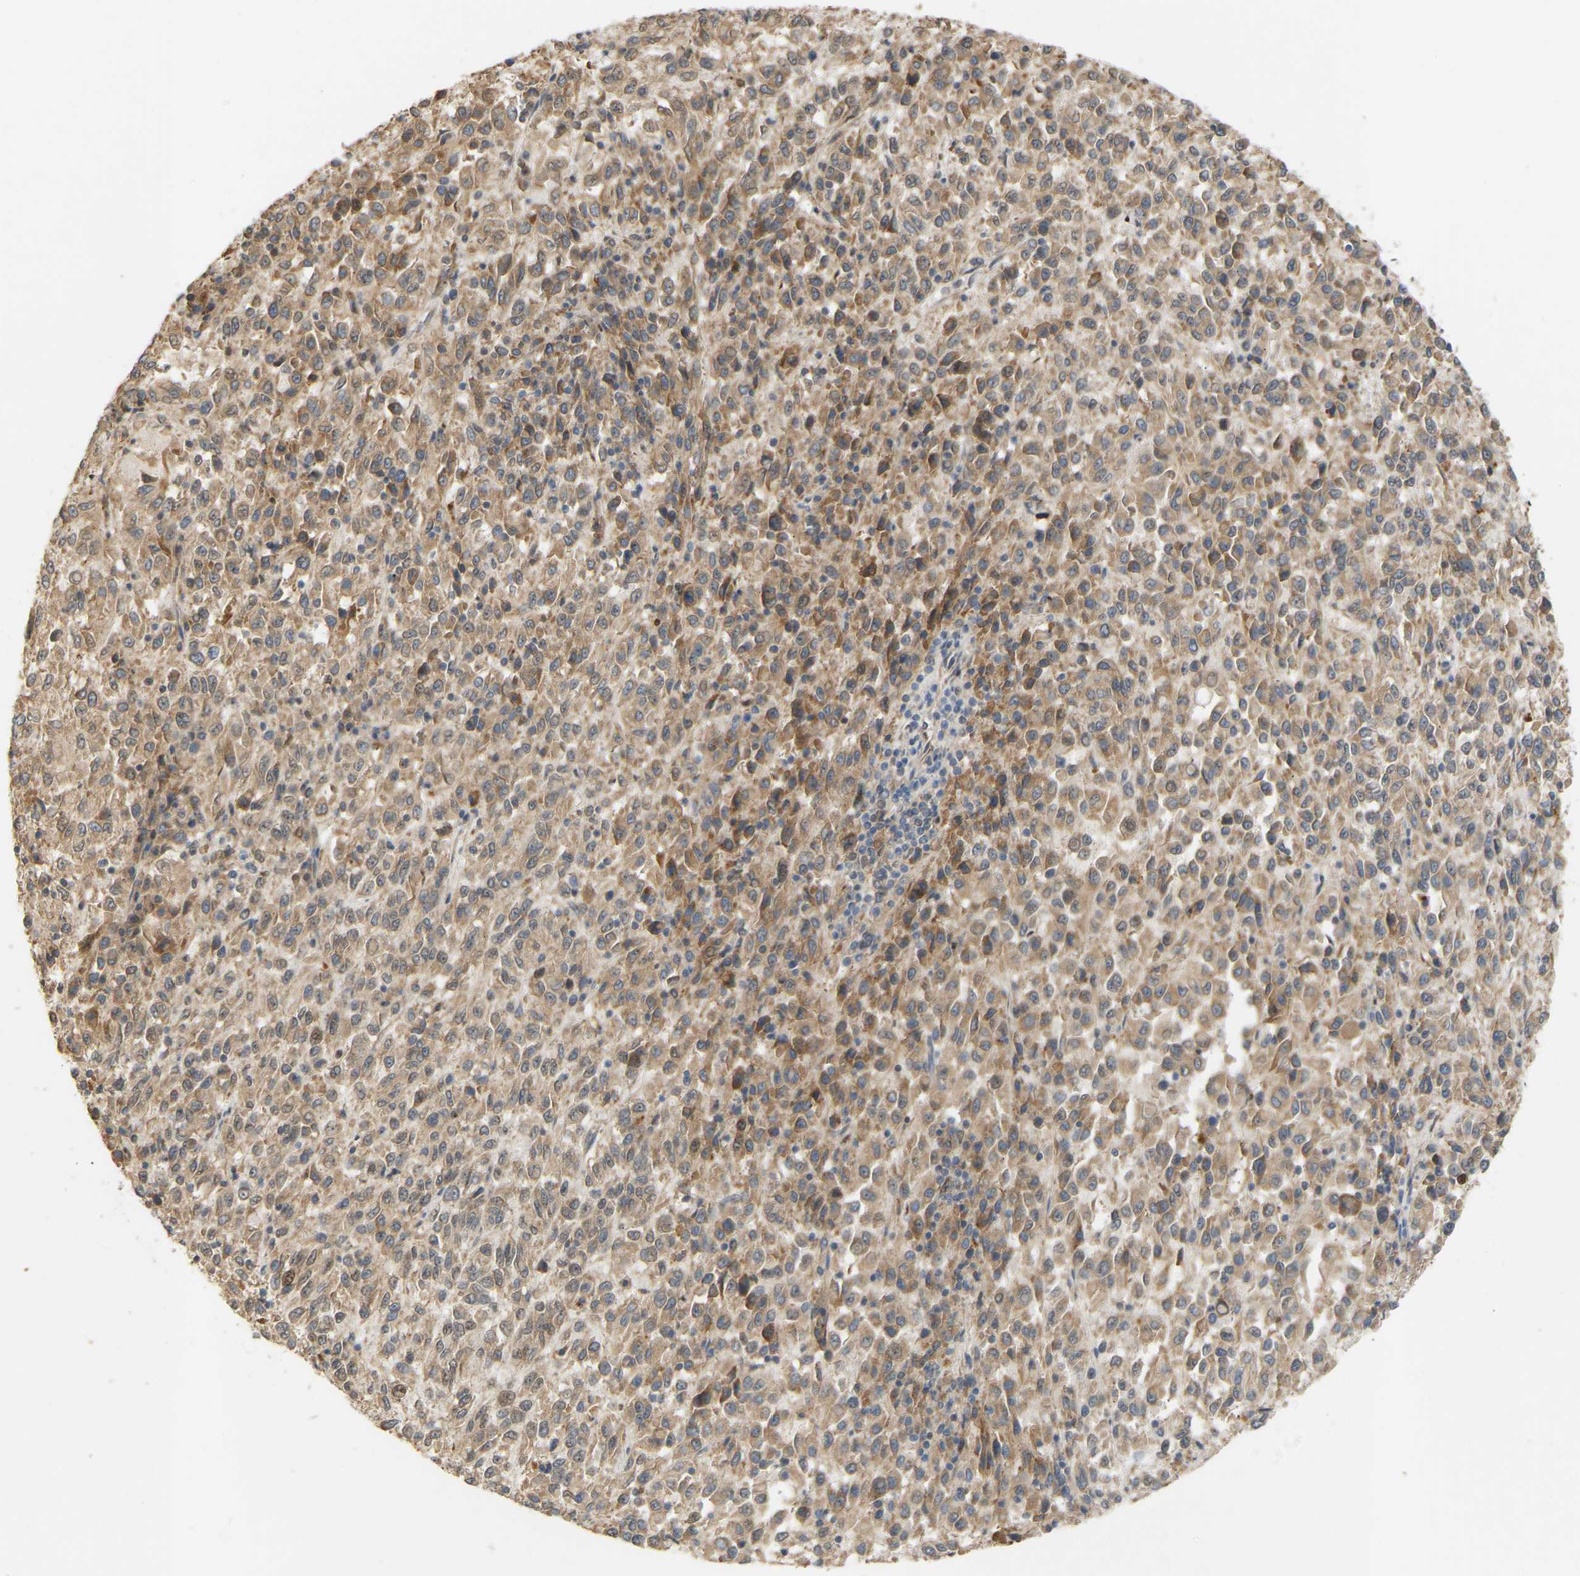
{"staining": {"intensity": "moderate", "quantity": "25%-75%", "location": "cytoplasmic/membranous,nuclear"}, "tissue": "melanoma", "cell_type": "Tumor cells", "image_type": "cancer", "snomed": [{"axis": "morphology", "description": "Malignant melanoma, Metastatic site"}, {"axis": "topography", "description": "Lung"}], "caption": "Approximately 25%-75% of tumor cells in human melanoma display moderate cytoplasmic/membranous and nuclear protein staining as visualized by brown immunohistochemical staining.", "gene": "PTPN4", "patient": {"sex": "male", "age": 64}}